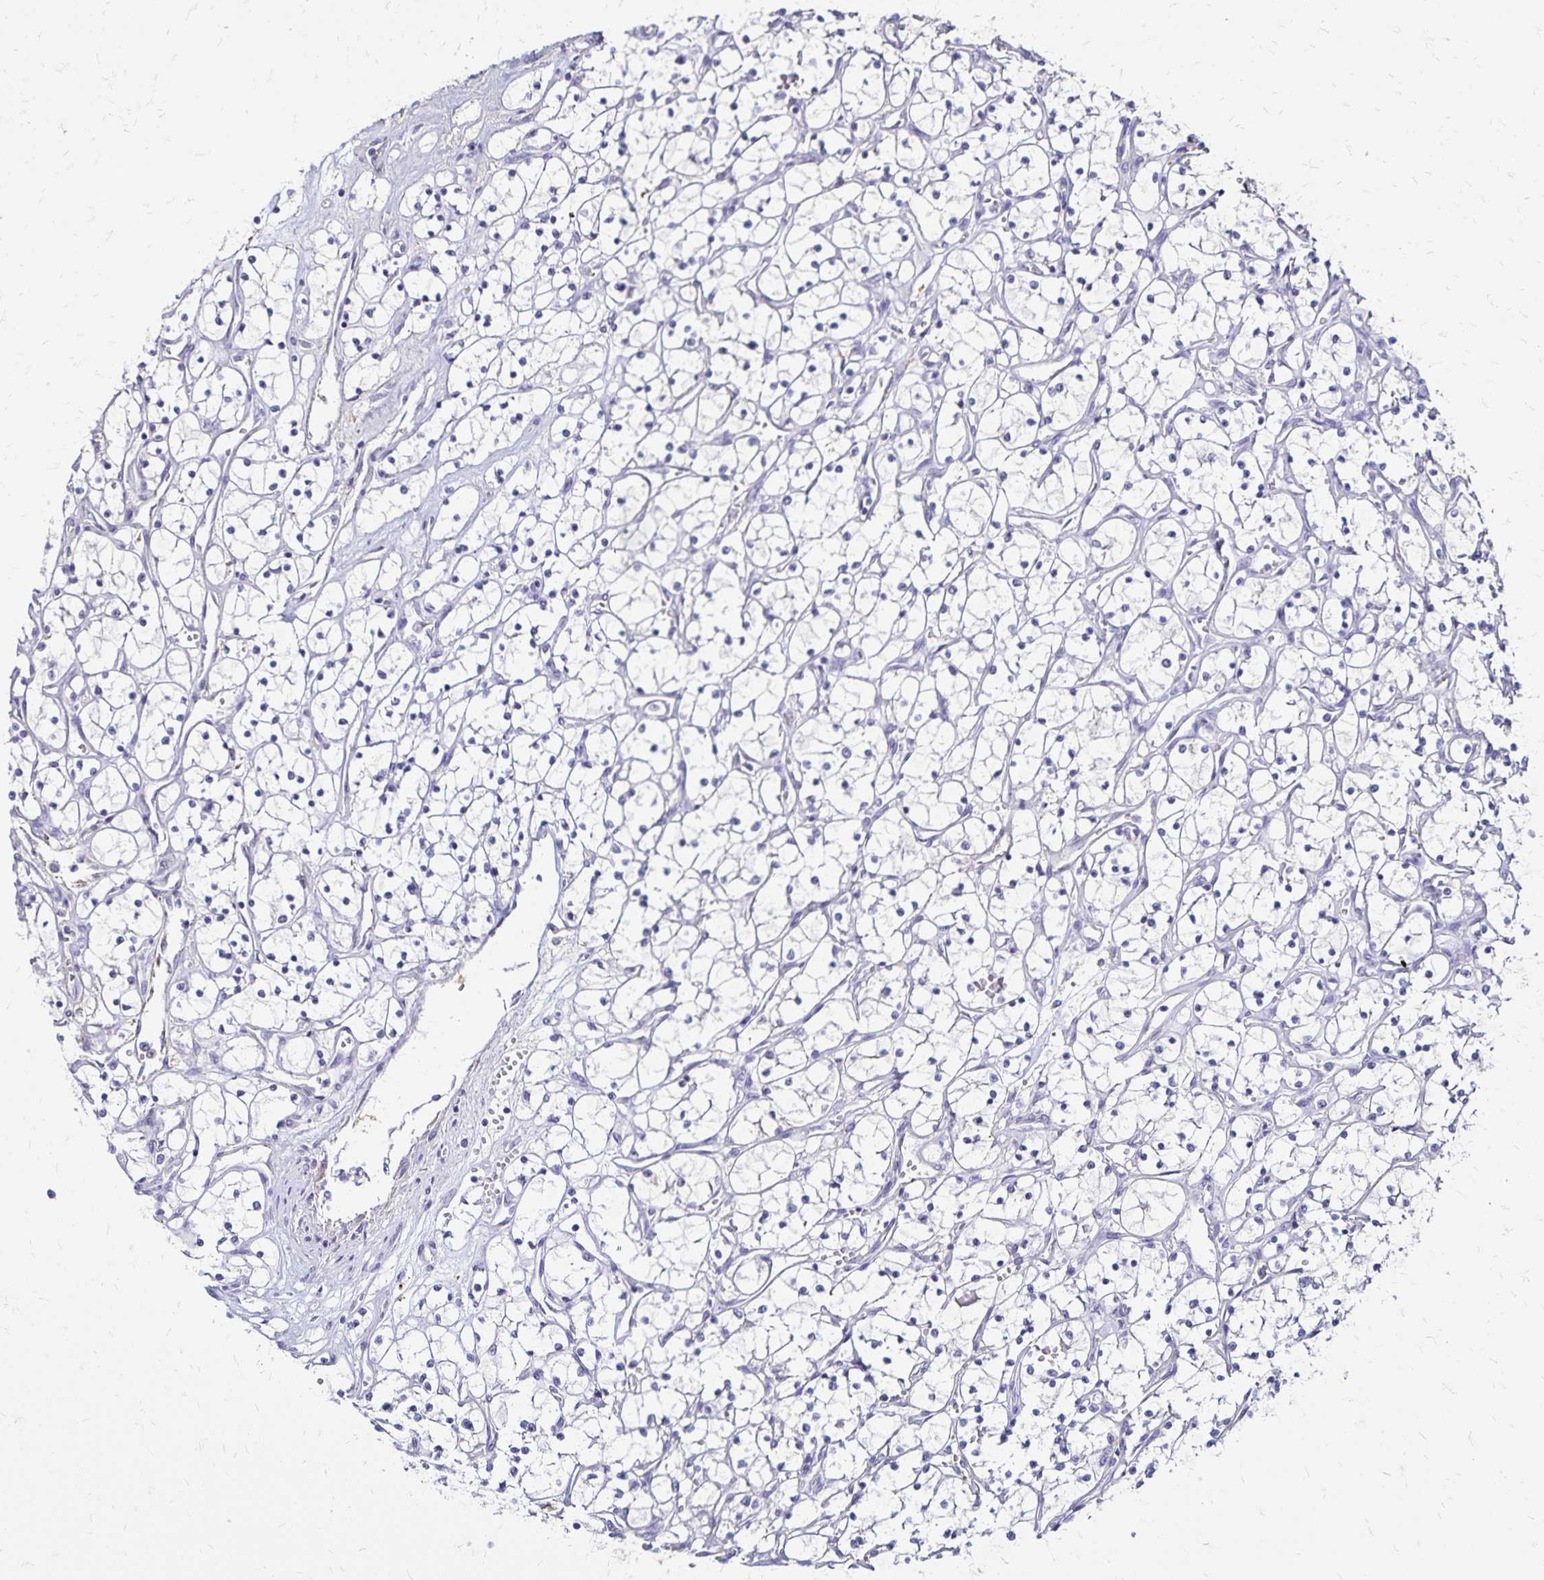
{"staining": {"intensity": "negative", "quantity": "none", "location": "none"}, "tissue": "renal cancer", "cell_type": "Tumor cells", "image_type": "cancer", "snomed": [{"axis": "morphology", "description": "Adenocarcinoma, NOS"}, {"axis": "topography", "description": "Kidney"}], "caption": "Immunohistochemistry (IHC) micrograph of renal adenocarcinoma stained for a protein (brown), which exhibits no positivity in tumor cells.", "gene": "KISS1", "patient": {"sex": "female", "age": 69}}